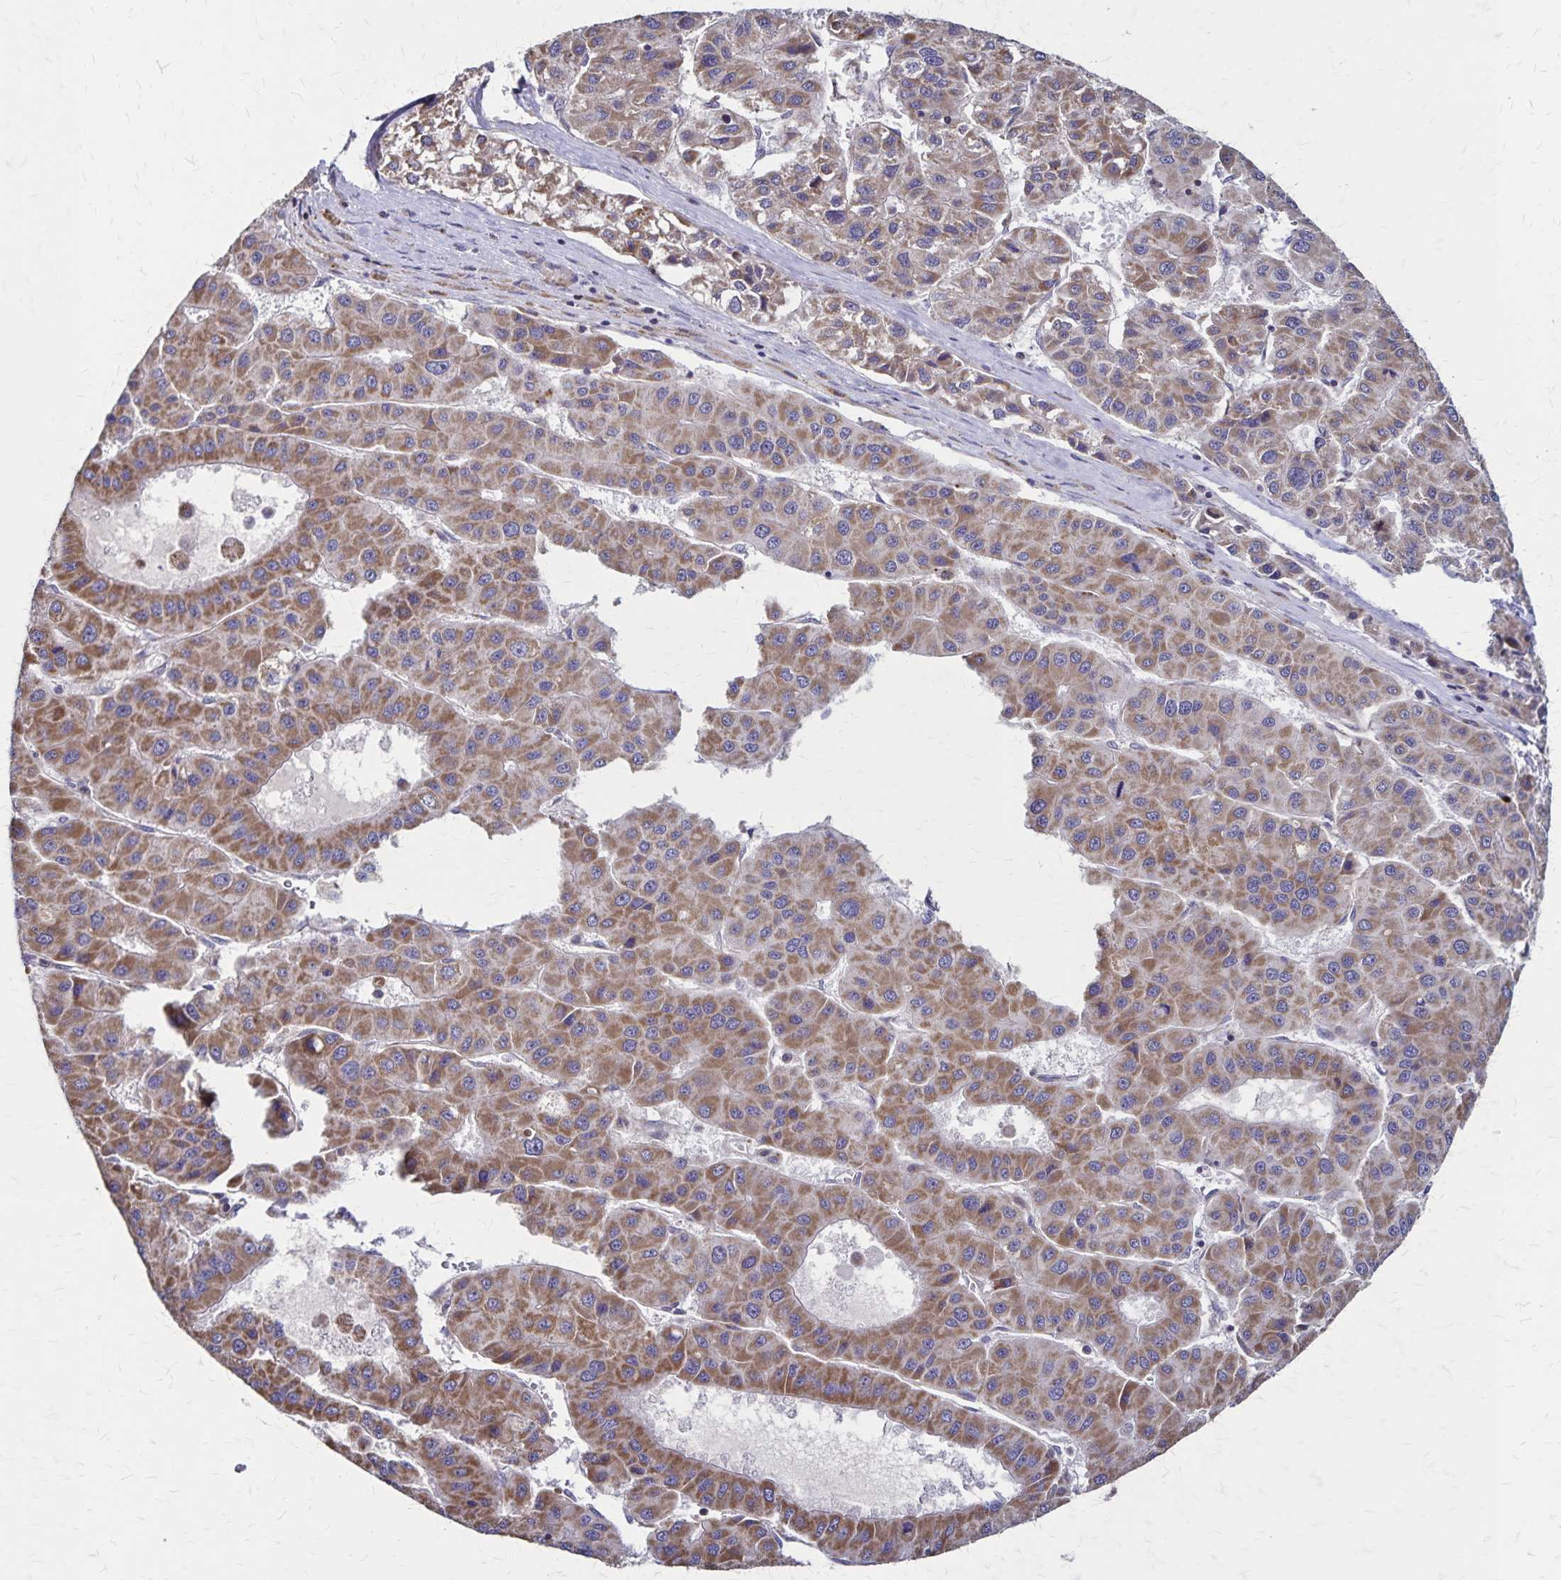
{"staining": {"intensity": "moderate", "quantity": ">75%", "location": "cytoplasmic/membranous"}, "tissue": "liver cancer", "cell_type": "Tumor cells", "image_type": "cancer", "snomed": [{"axis": "morphology", "description": "Carcinoma, Hepatocellular, NOS"}, {"axis": "topography", "description": "Liver"}], "caption": "Immunohistochemical staining of human hepatocellular carcinoma (liver) reveals medium levels of moderate cytoplasmic/membranous positivity in approximately >75% of tumor cells.", "gene": "NFS1", "patient": {"sex": "male", "age": 73}}